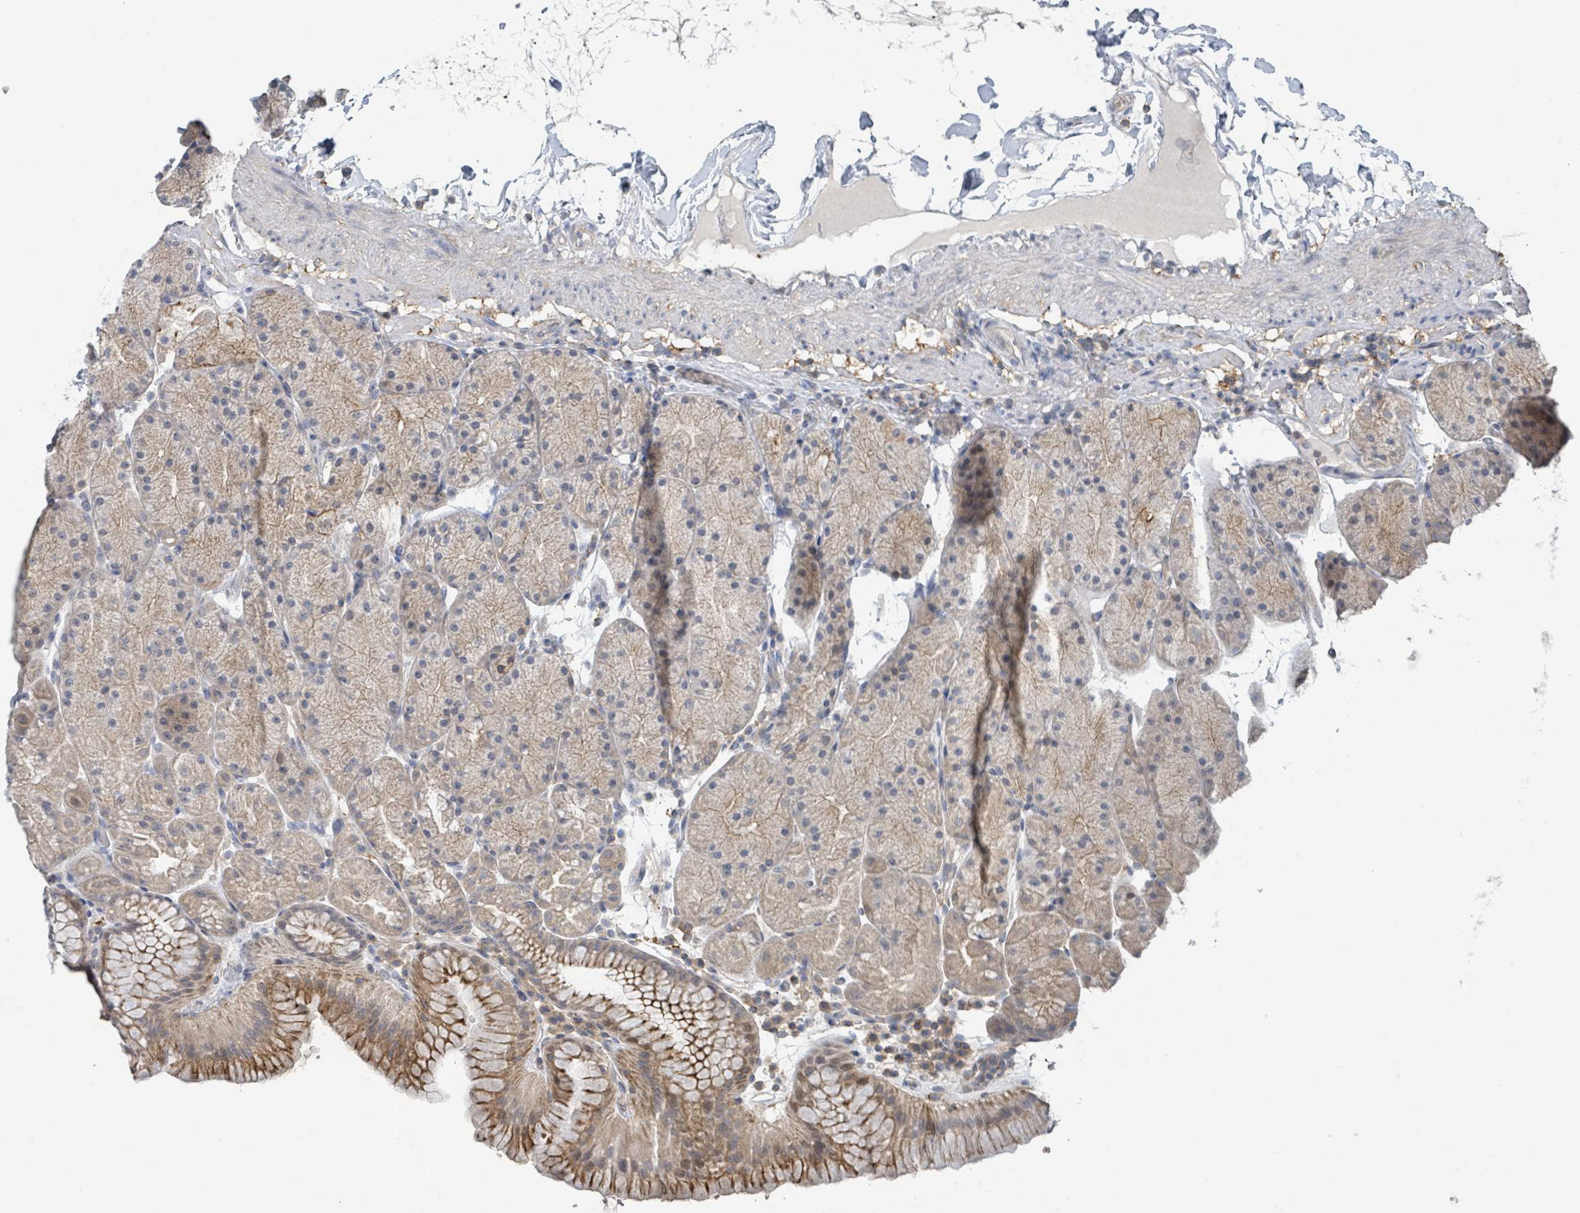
{"staining": {"intensity": "moderate", "quantity": "25%-75%", "location": "cytoplasmic/membranous"}, "tissue": "stomach", "cell_type": "Glandular cells", "image_type": "normal", "snomed": [{"axis": "morphology", "description": "Normal tissue, NOS"}, {"axis": "topography", "description": "Stomach, upper"}, {"axis": "topography", "description": "Stomach, lower"}], "caption": "Stomach was stained to show a protein in brown. There is medium levels of moderate cytoplasmic/membranous expression in approximately 25%-75% of glandular cells. (DAB (3,3'-diaminobenzidine) IHC, brown staining for protein, blue staining for nuclei).", "gene": "LRRC42", "patient": {"sex": "male", "age": 67}}